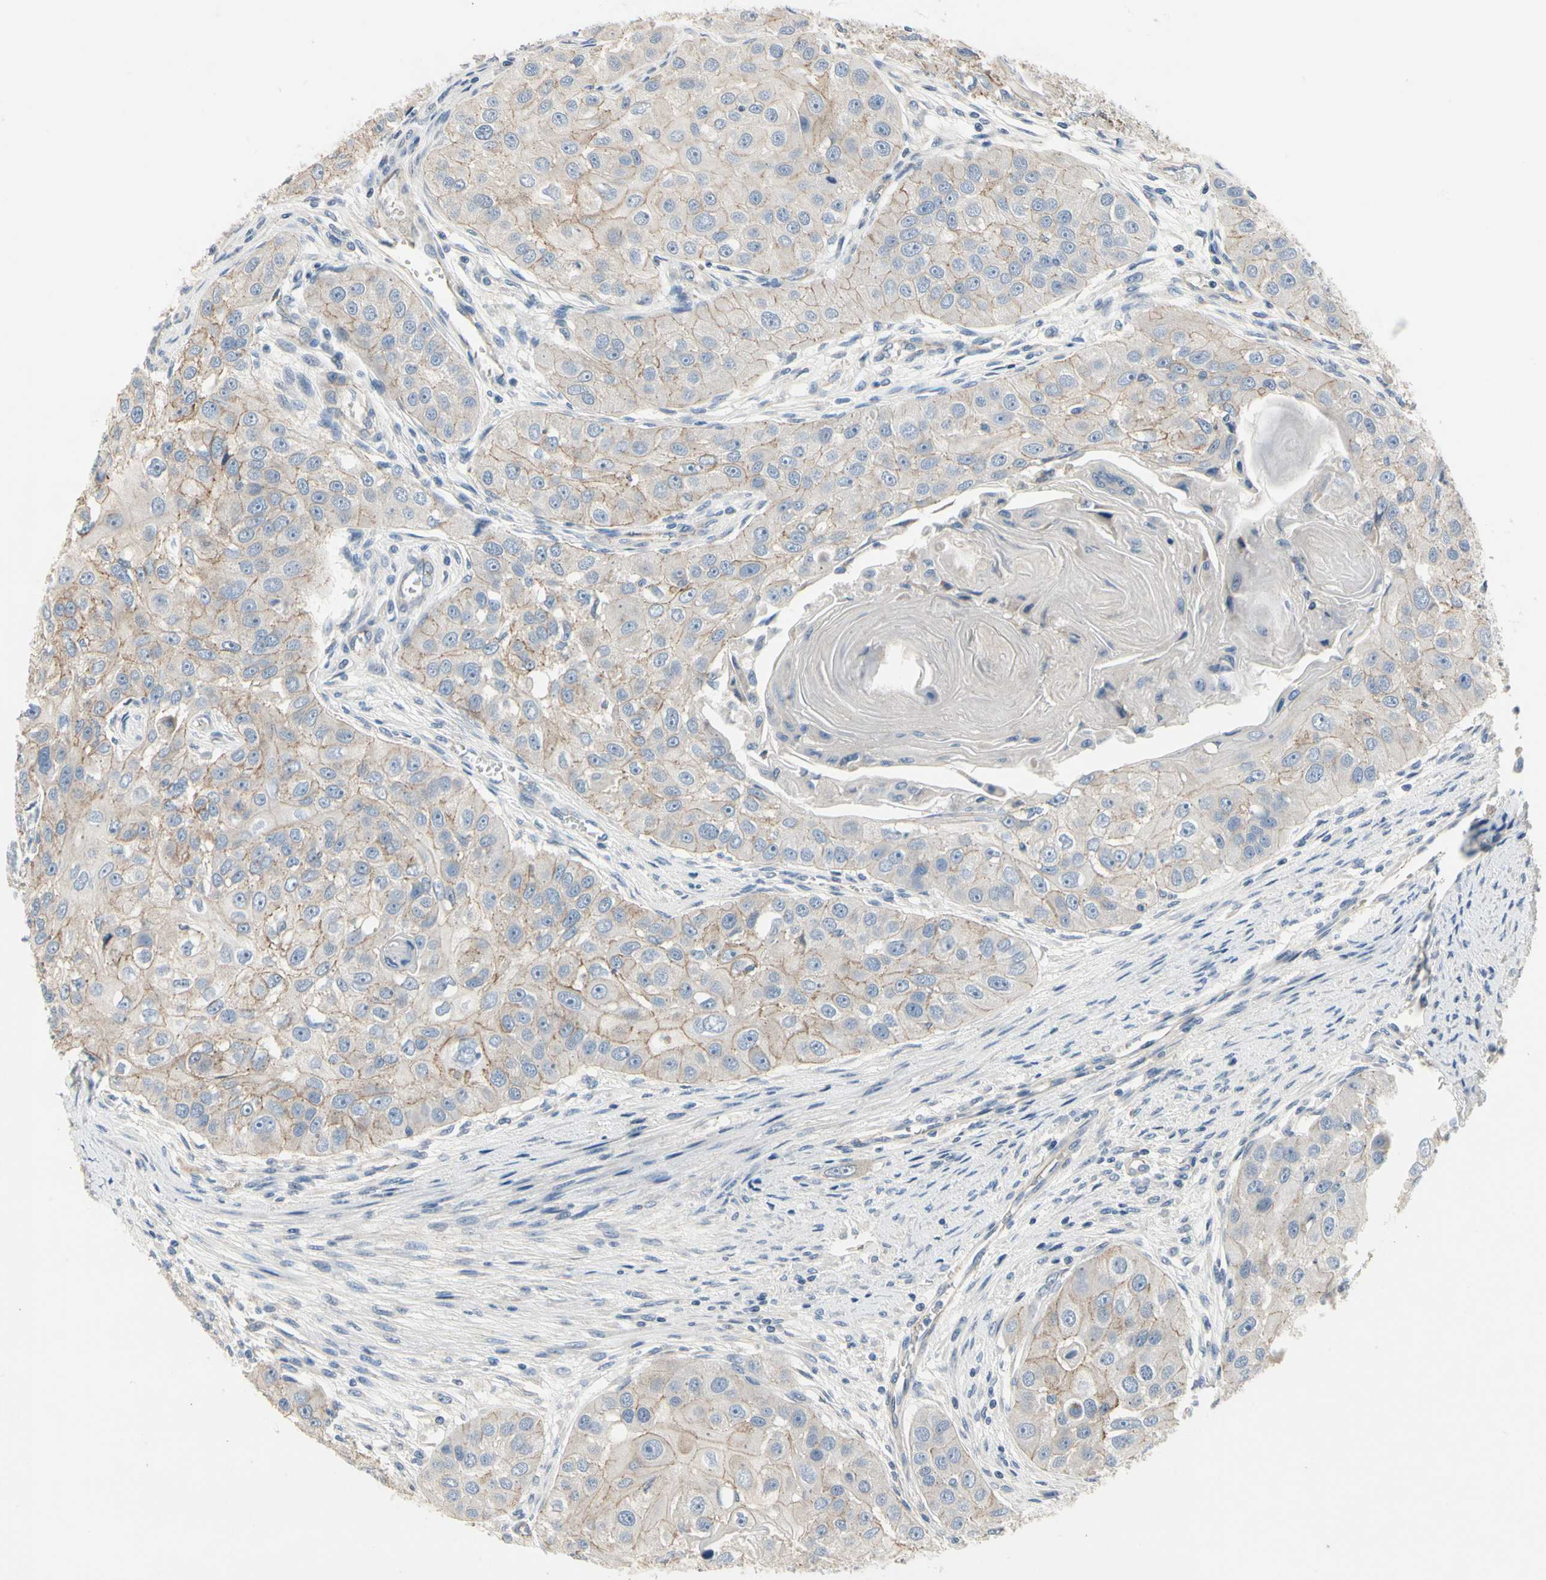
{"staining": {"intensity": "weak", "quantity": "25%-75%", "location": "cytoplasmic/membranous"}, "tissue": "head and neck cancer", "cell_type": "Tumor cells", "image_type": "cancer", "snomed": [{"axis": "morphology", "description": "Normal tissue, NOS"}, {"axis": "morphology", "description": "Squamous cell carcinoma, NOS"}, {"axis": "topography", "description": "Skeletal muscle"}, {"axis": "topography", "description": "Head-Neck"}], "caption": "A high-resolution photomicrograph shows immunohistochemistry staining of head and neck cancer (squamous cell carcinoma), which demonstrates weak cytoplasmic/membranous expression in approximately 25%-75% of tumor cells.", "gene": "LGR6", "patient": {"sex": "male", "age": 51}}